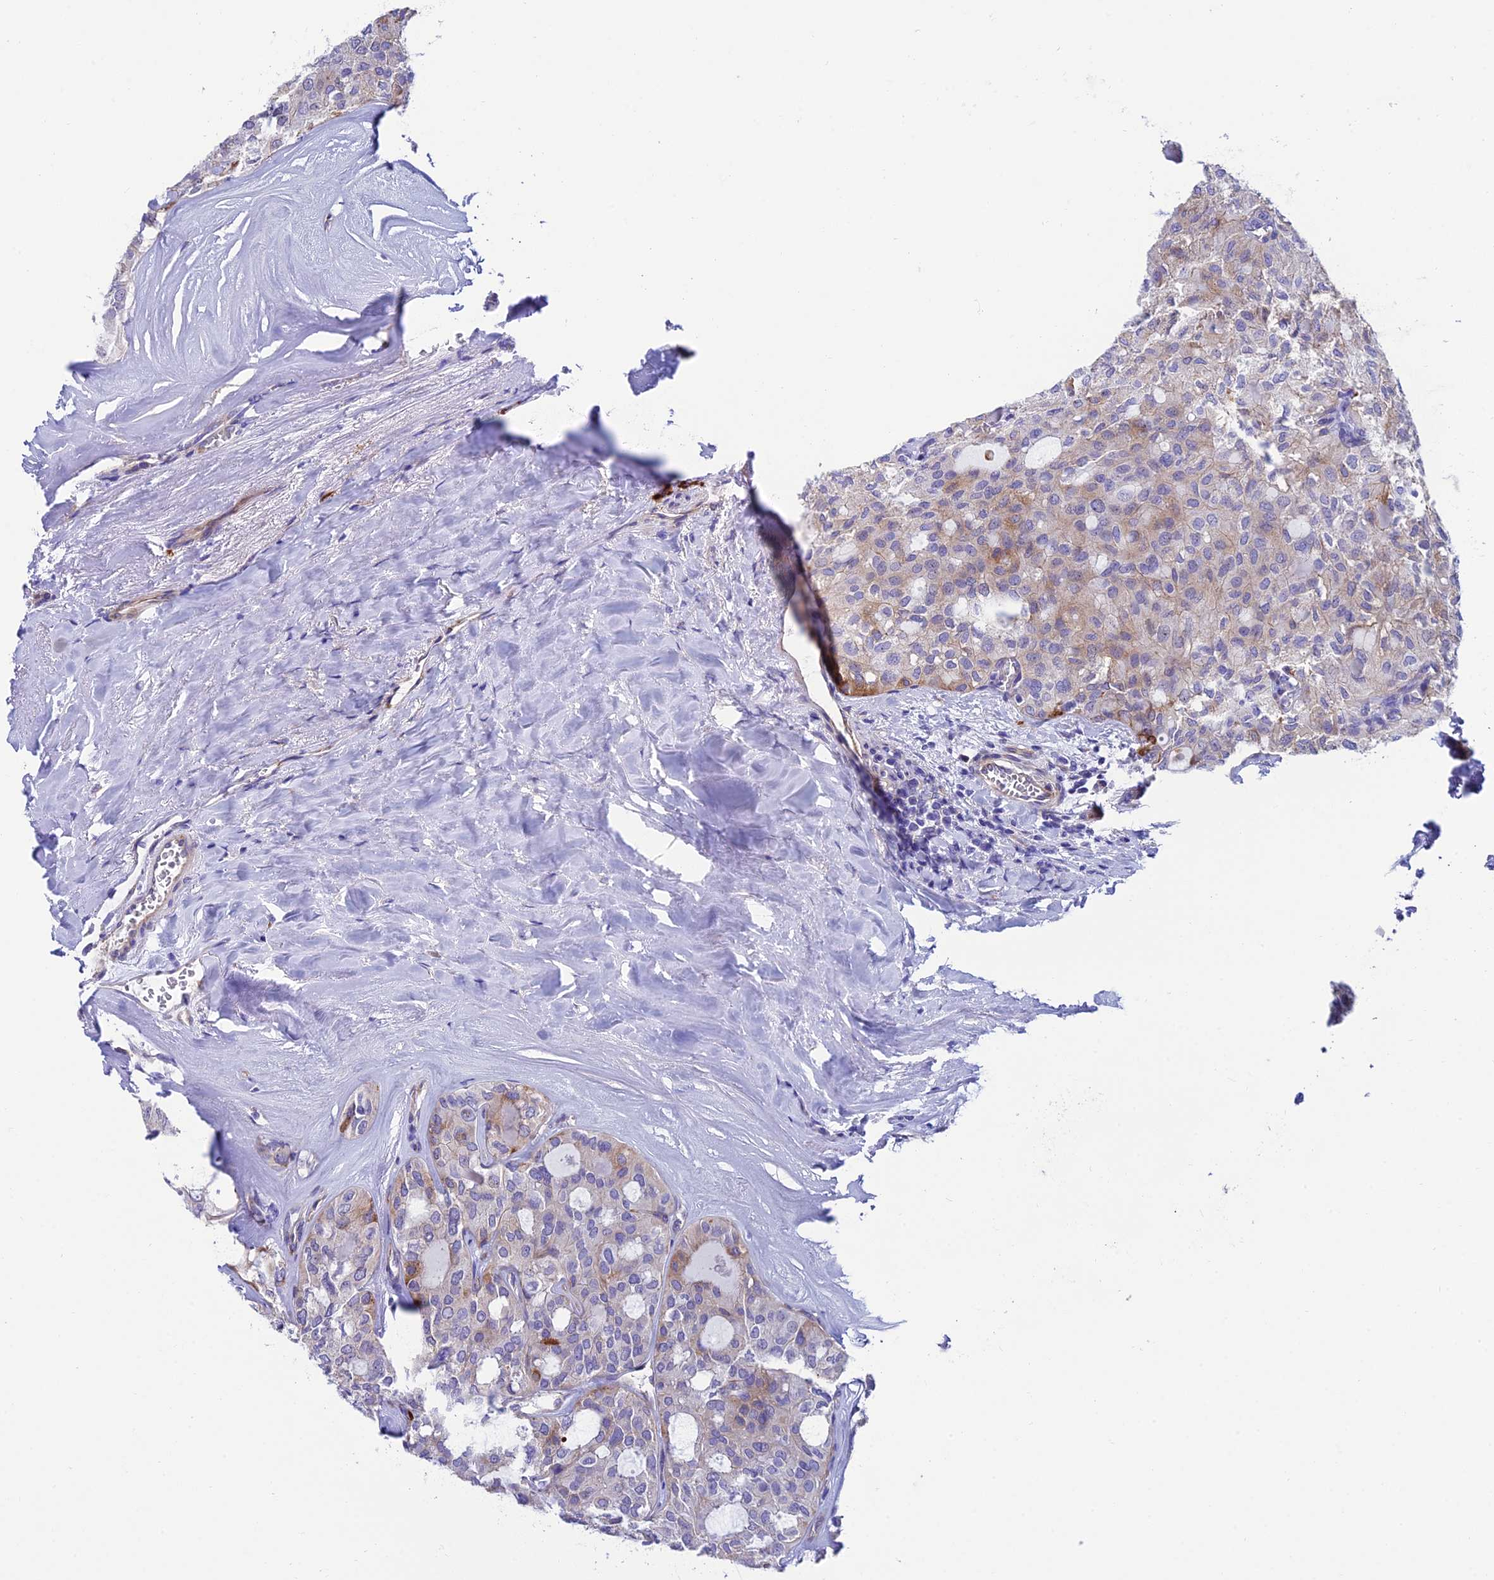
{"staining": {"intensity": "weak", "quantity": "<25%", "location": "cytoplasmic/membranous"}, "tissue": "thyroid cancer", "cell_type": "Tumor cells", "image_type": "cancer", "snomed": [{"axis": "morphology", "description": "Follicular adenoma carcinoma, NOS"}, {"axis": "topography", "description": "Thyroid gland"}], "caption": "Tumor cells show no significant protein positivity in thyroid cancer.", "gene": "MACIR", "patient": {"sex": "male", "age": 75}}